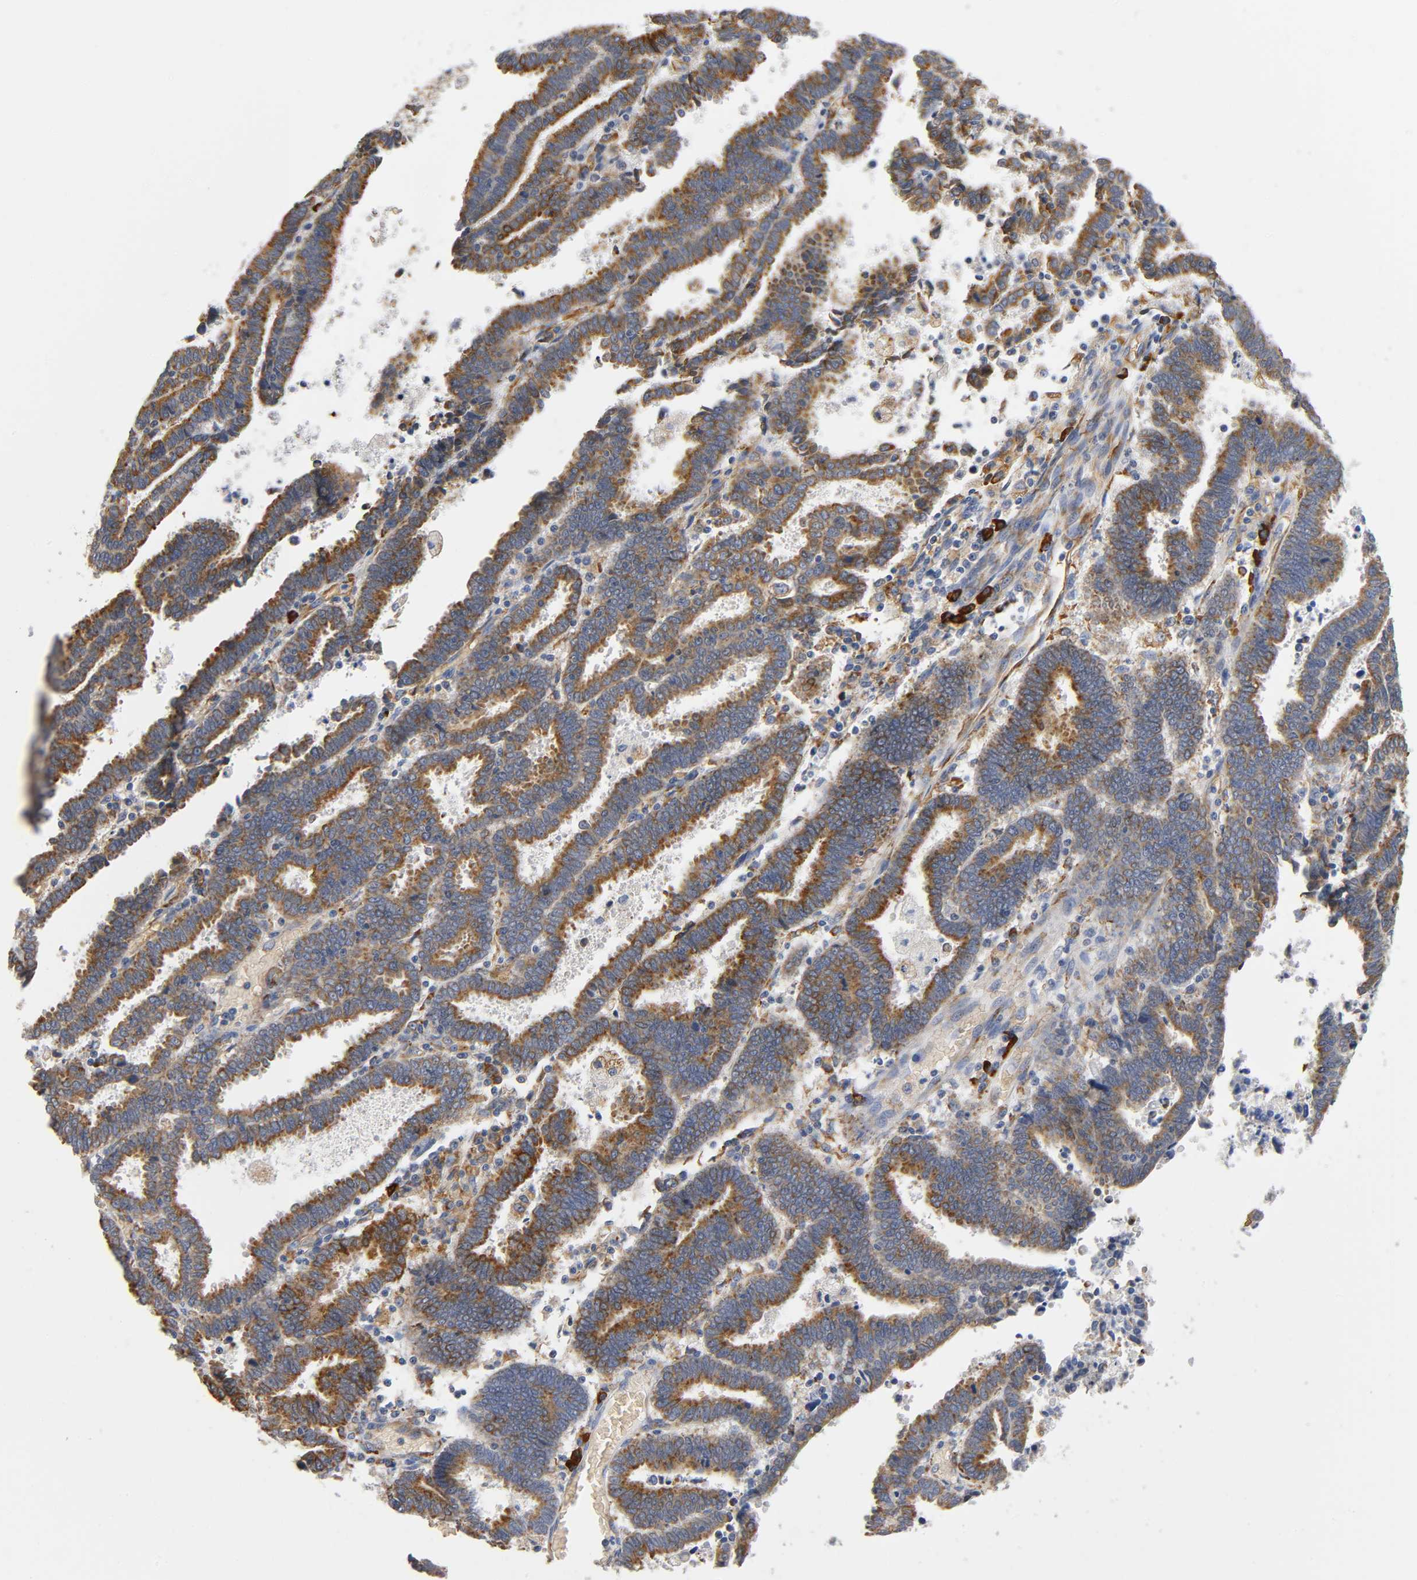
{"staining": {"intensity": "moderate", "quantity": ">75%", "location": "cytoplasmic/membranous"}, "tissue": "endometrial cancer", "cell_type": "Tumor cells", "image_type": "cancer", "snomed": [{"axis": "morphology", "description": "Adenocarcinoma, NOS"}, {"axis": "topography", "description": "Uterus"}], "caption": "Endometrial cancer (adenocarcinoma) stained for a protein exhibits moderate cytoplasmic/membranous positivity in tumor cells.", "gene": "UCKL1", "patient": {"sex": "female", "age": 83}}